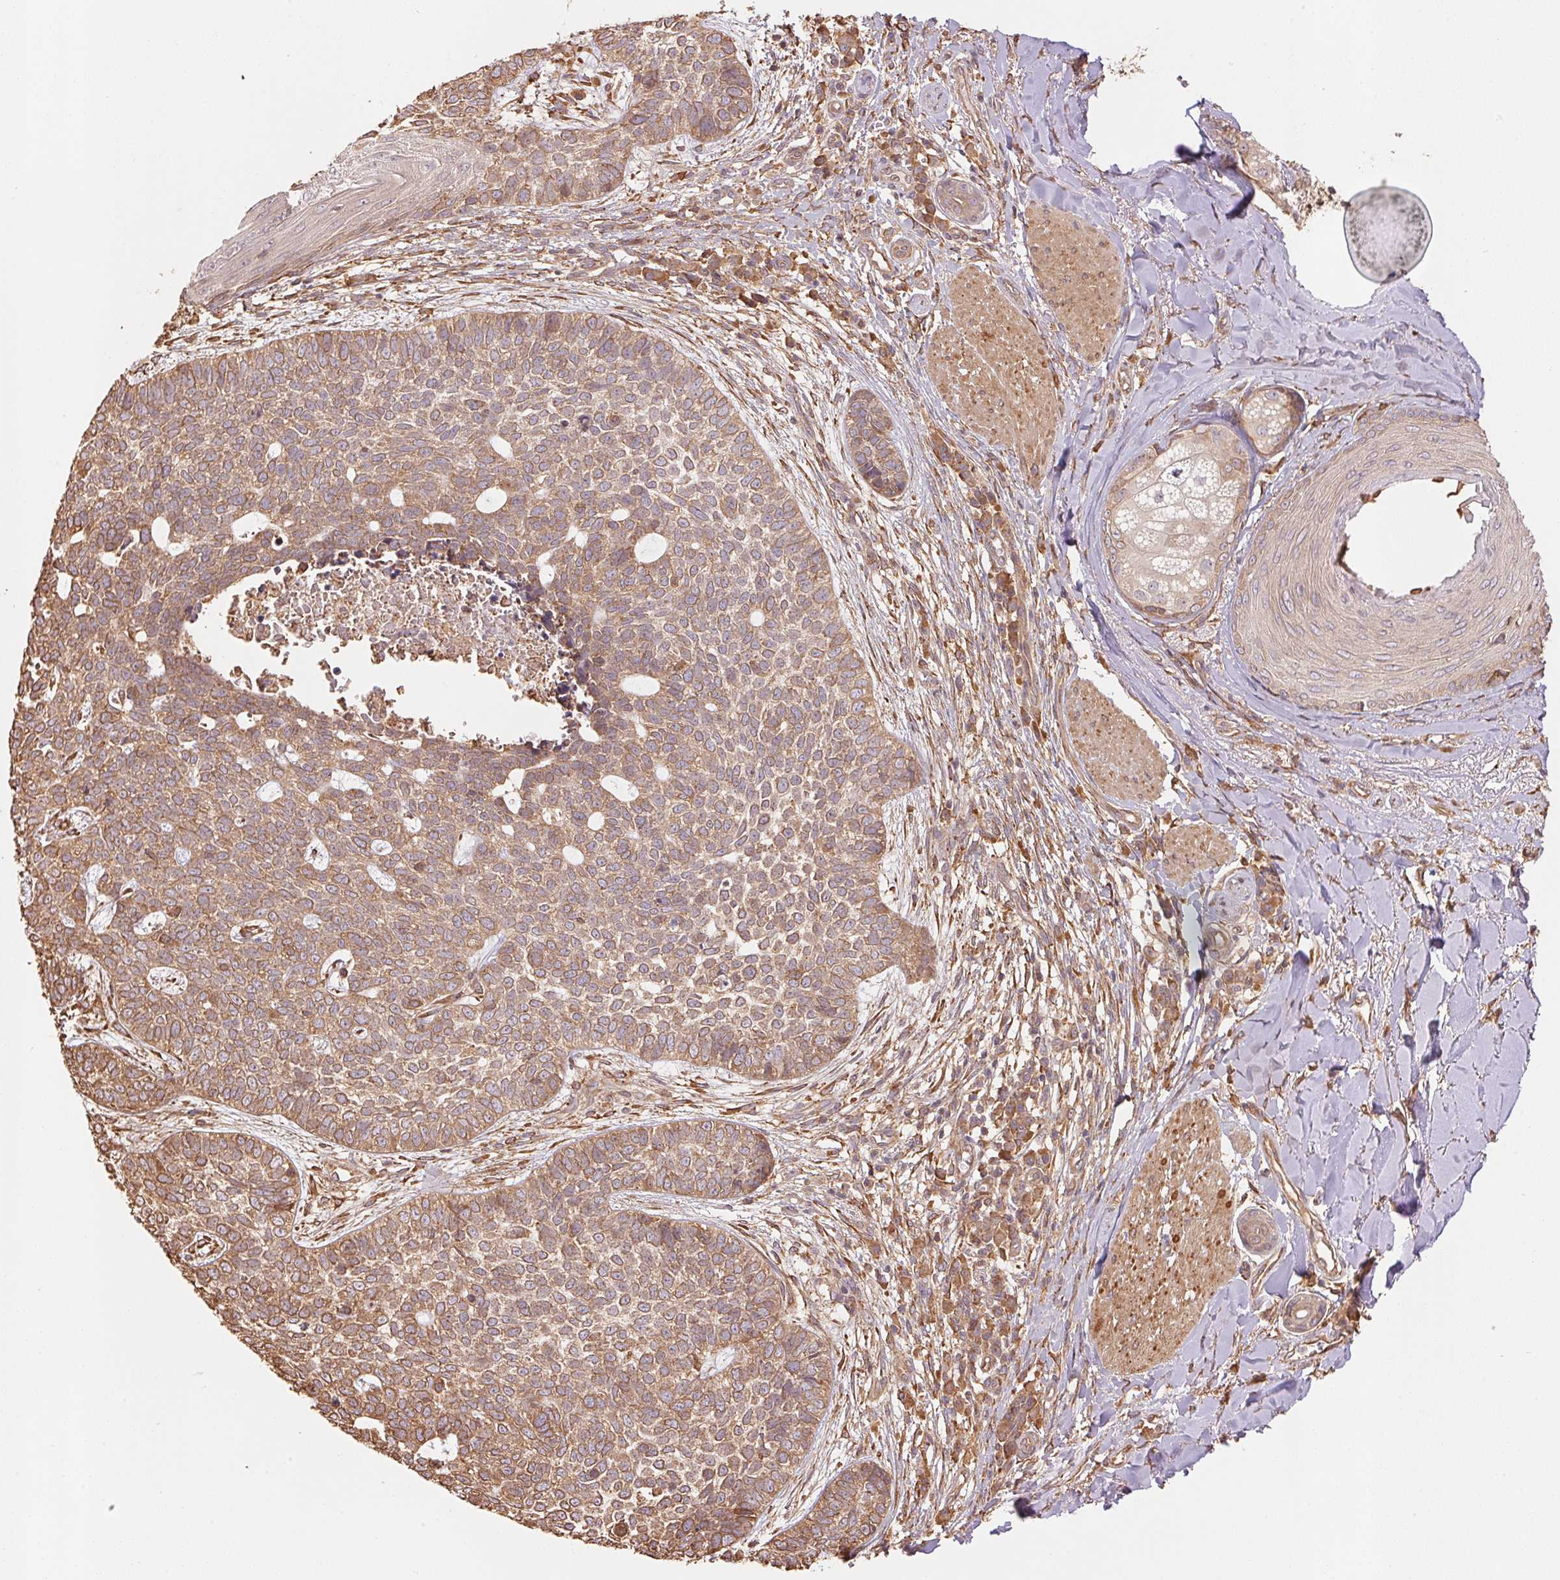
{"staining": {"intensity": "moderate", "quantity": ">75%", "location": "cytoplasmic/membranous"}, "tissue": "skin cancer", "cell_type": "Tumor cells", "image_type": "cancer", "snomed": [{"axis": "morphology", "description": "Basal cell carcinoma"}, {"axis": "topography", "description": "Skin"}], "caption": "The photomicrograph exhibits immunohistochemical staining of basal cell carcinoma (skin). There is moderate cytoplasmic/membranous staining is present in about >75% of tumor cells.", "gene": "C6orf163", "patient": {"sex": "female", "age": 69}}